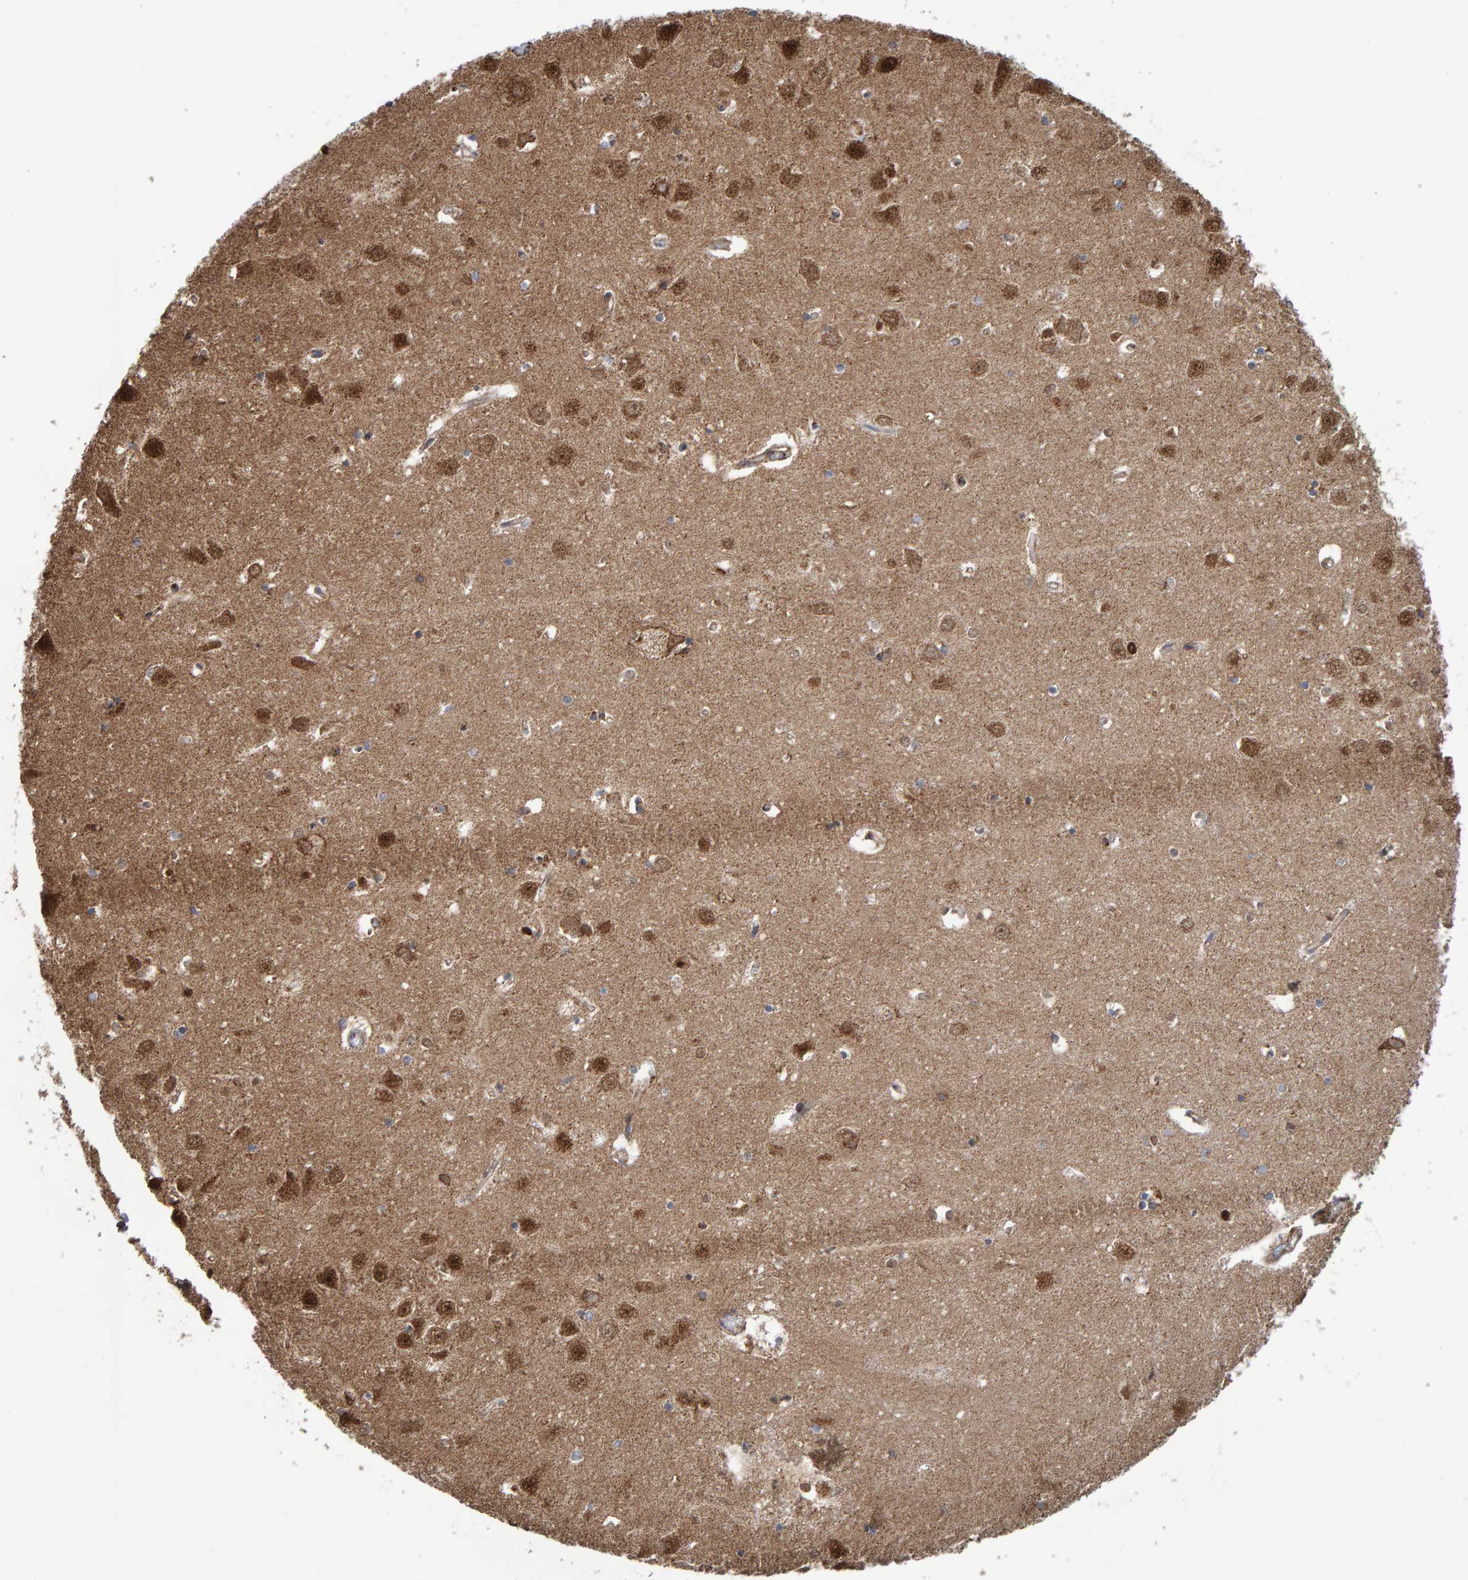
{"staining": {"intensity": "moderate", "quantity": ">75%", "location": "cytoplasmic/membranous"}, "tissue": "hippocampus", "cell_type": "Glial cells", "image_type": "normal", "snomed": [{"axis": "morphology", "description": "Normal tissue, NOS"}, {"axis": "topography", "description": "Hippocampus"}], "caption": "High-magnification brightfield microscopy of unremarkable hippocampus stained with DAB (3,3'-diaminobenzidine) (brown) and counterstained with hematoxylin (blue). glial cells exhibit moderate cytoplasmic/membranous staining is seen in about>75% of cells. Nuclei are stained in blue.", "gene": "MRPL45", "patient": {"sex": "male", "age": 70}}